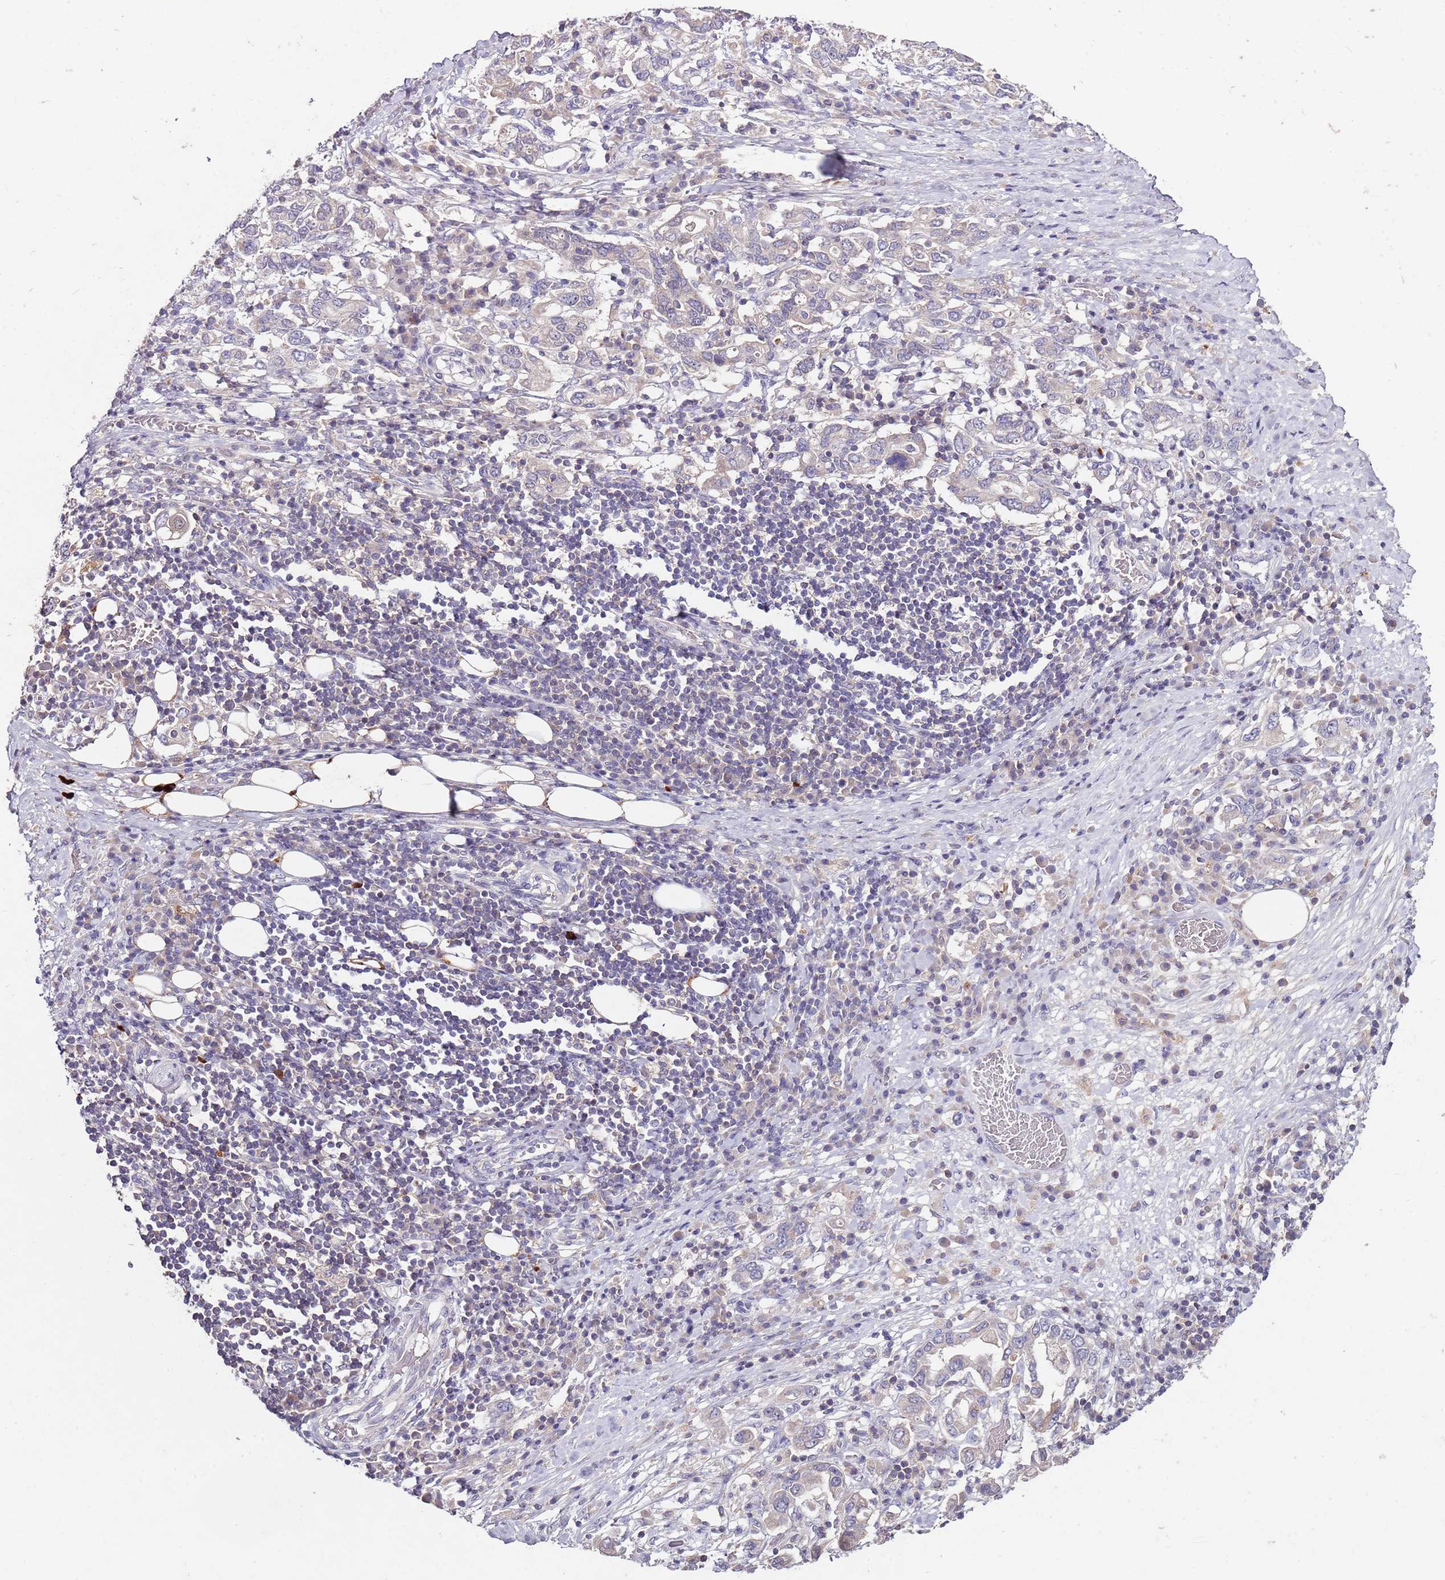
{"staining": {"intensity": "negative", "quantity": "none", "location": "none"}, "tissue": "stomach cancer", "cell_type": "Tumor cells", "image_type": "cancer", "snomed": [{"axis": "morphology", "description": "Adenocarcinoma, NOS"}, {"axis": "topography", "description": "Stomach, upper"}, {"axis": "topography", "description": "Stomach"}], "caption": "Stomach cancer stained for a protein using immunohistochemistry displays no expression tumor cells.", "gene": "NRDE2", "patient": {"sex": "male", "age": 62}}